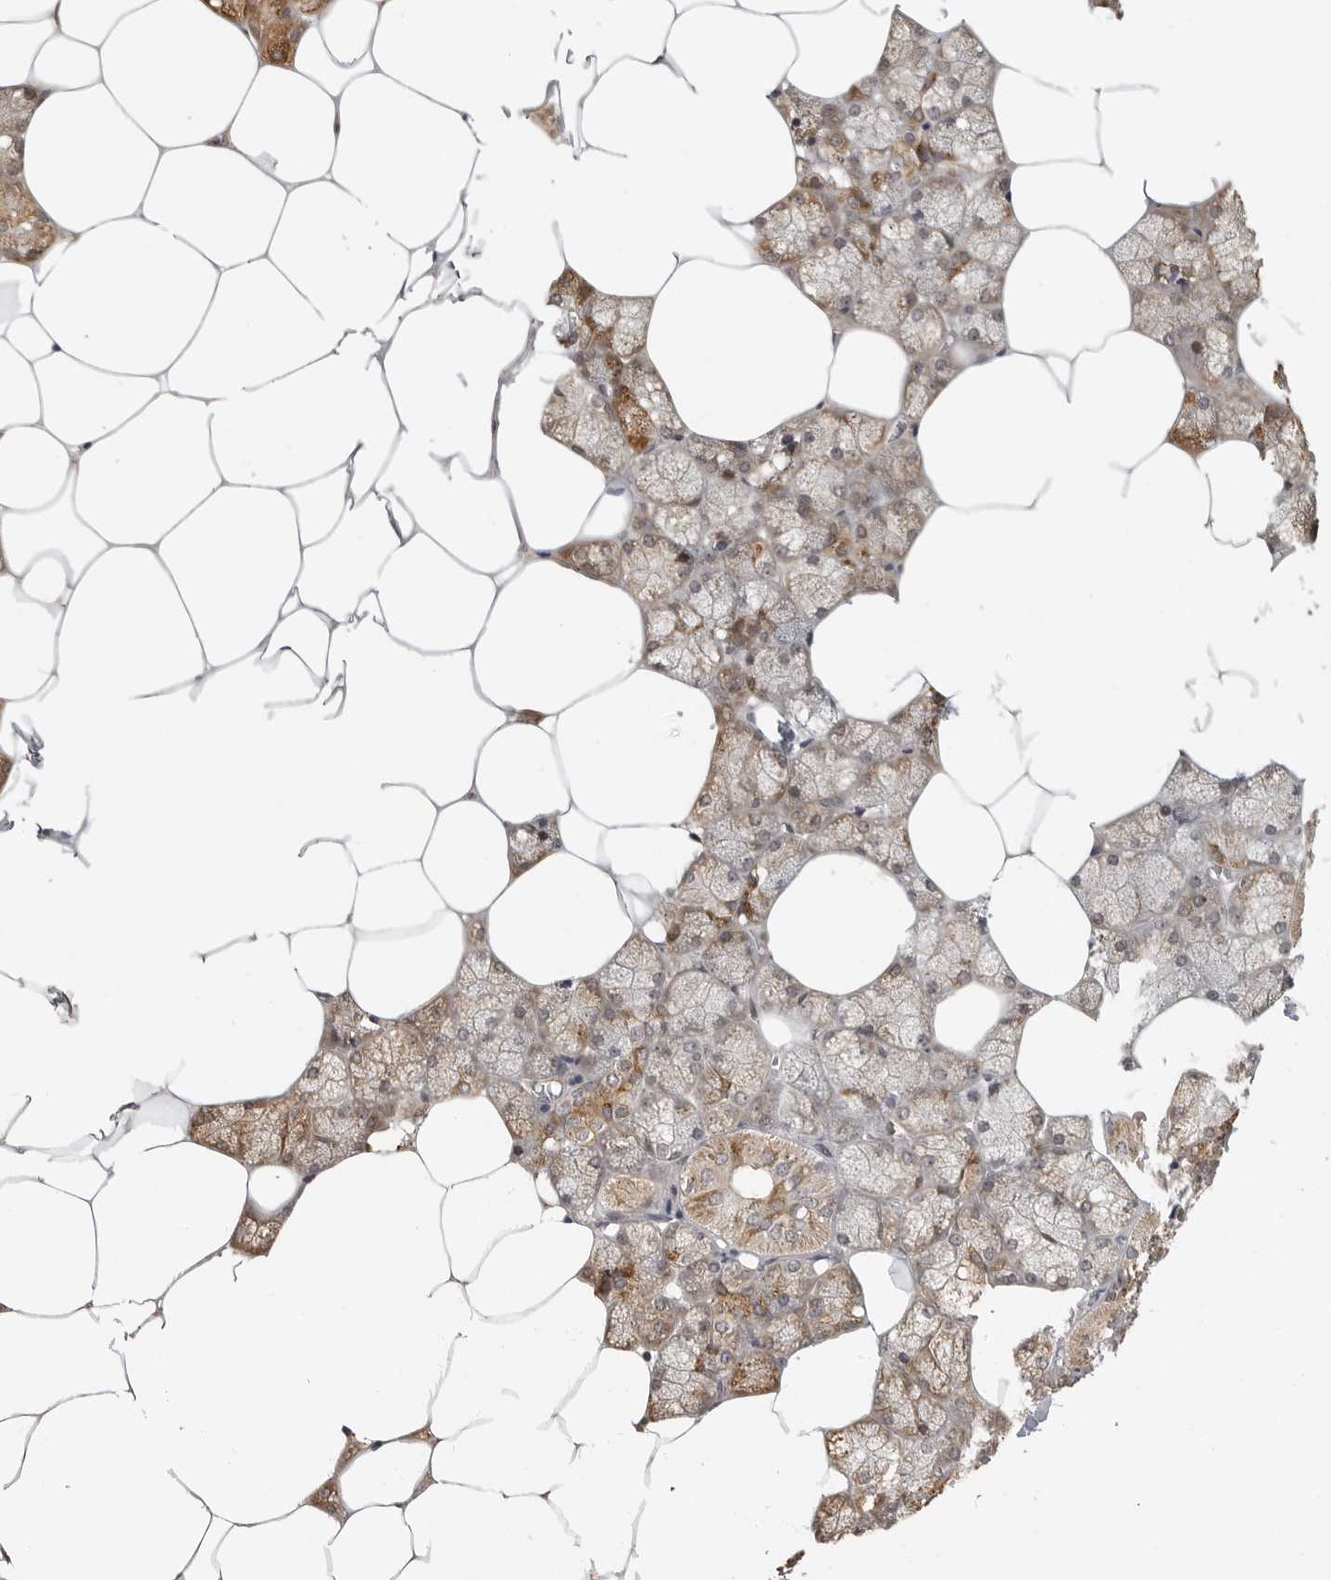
{"staining": {"intensity": "moderate", "quantity": "25%-75%", "location": "cytoplasmic/membranous"}, "tissue": "salivary gland", "cell_type": "Glandular cells", "image_type": "normal", "snomed": [{"axis": "morphology", "description": "Normal tissue, NOS"}, {"axis": "topography", "description": "Salivary gland"}], "caption": "Glandular cells exhibit moderate cytoplasmic/membranous positivity in about 25%-75% of cells in unremarkable salivary gland. The staining was performed using DAB (3,3'-diaminobenzidine), with brown indicating positive protein expression. Nuclei are stained blue with hematoxylin.", "gene": "IDO1", "patient": {"sex": "male", "age": 62}}